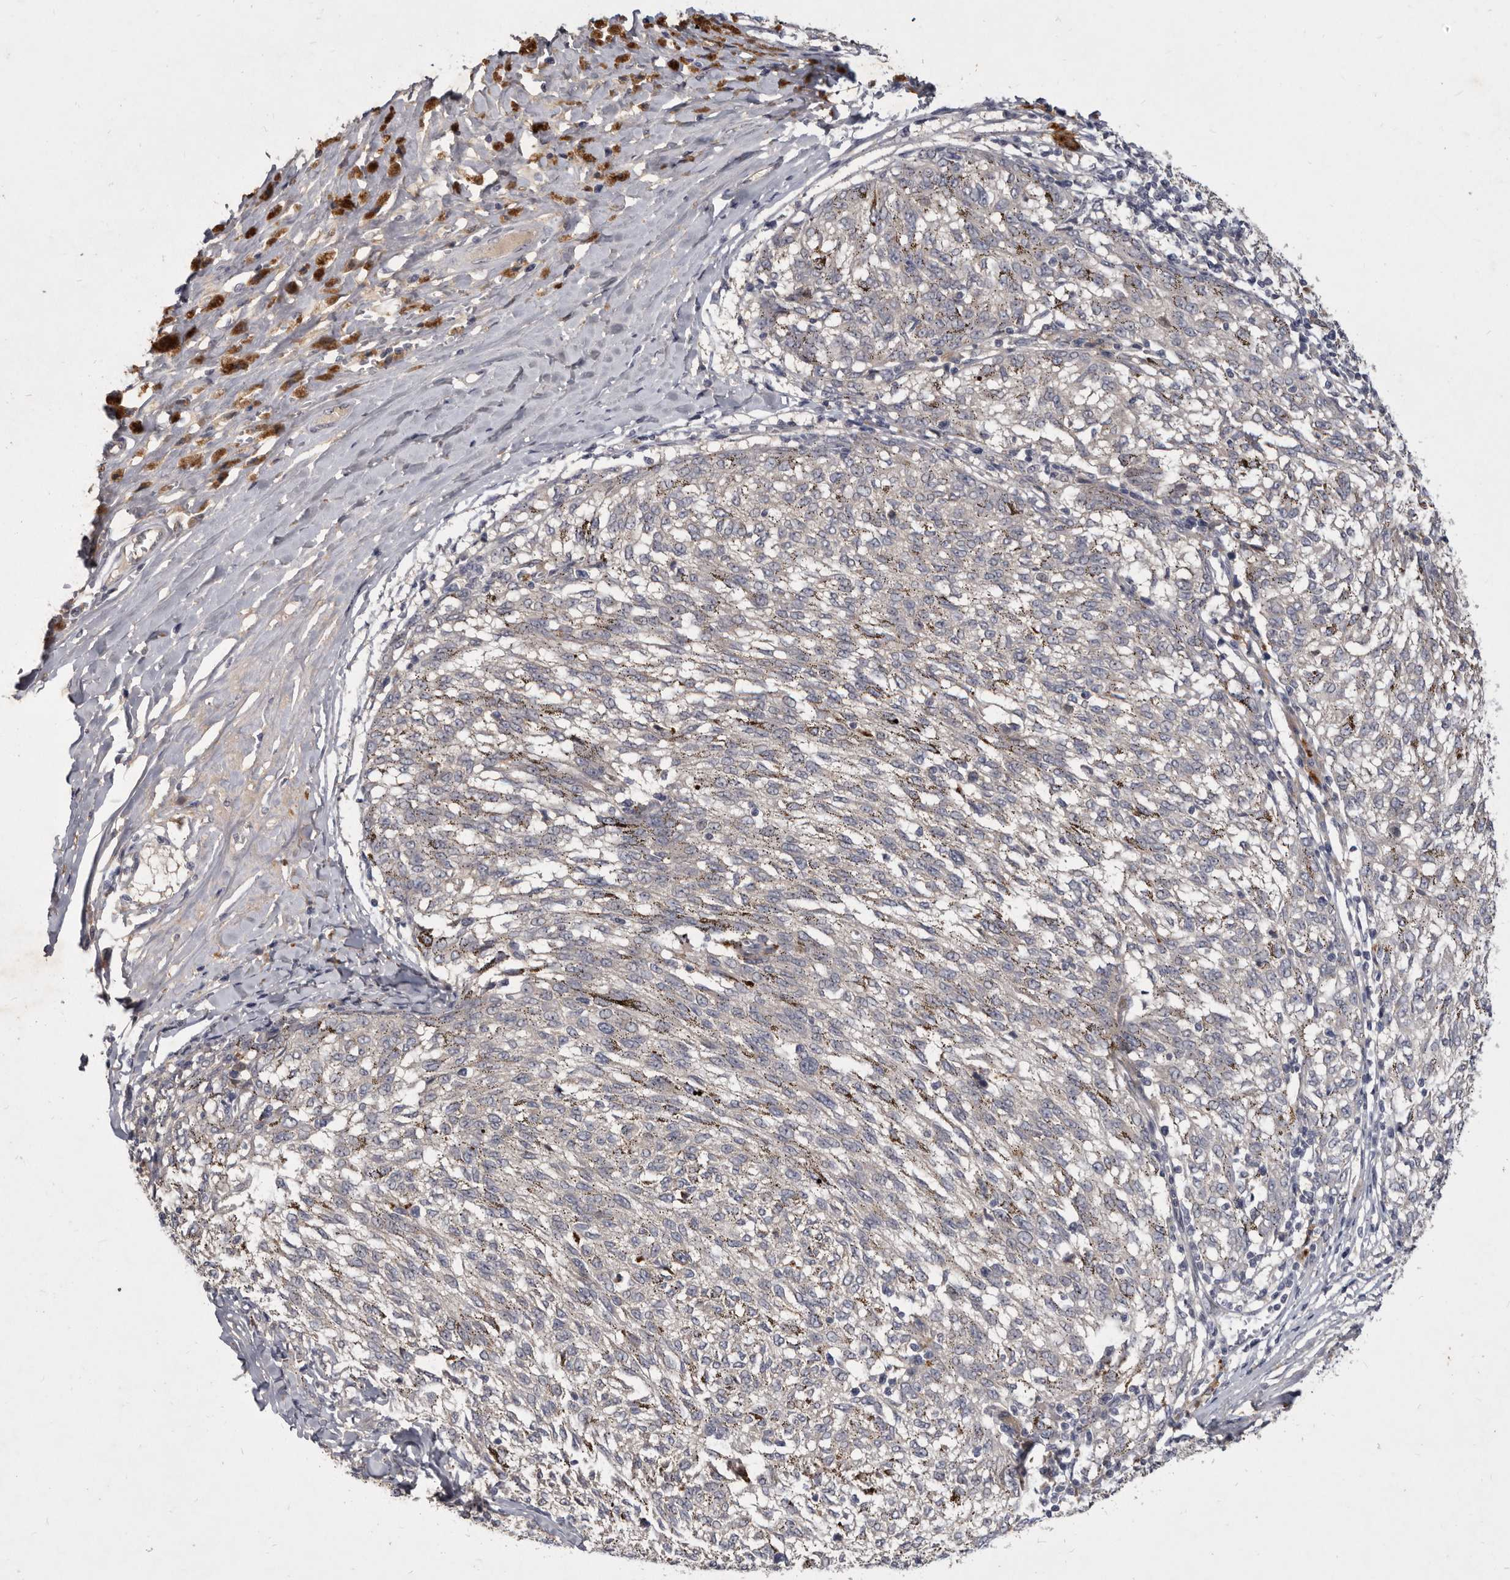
{"staining": {"intensity": "negative", "quantity": "none", "location": "none"}, "tissue": "melanoma", "cell_type": "Tumor cells", "image_type": "cancer", "snomed": [{"axis": "morphology", "description": "Malignant melanoma, NOS"}, {"axis": "topography", "description": "Skin"}], "caption": "This is an IHC image of melanoma. There is no expression in tumor cells.", "gene": "SLC22A1", "patient": {"sex": "female", "age": 72}}